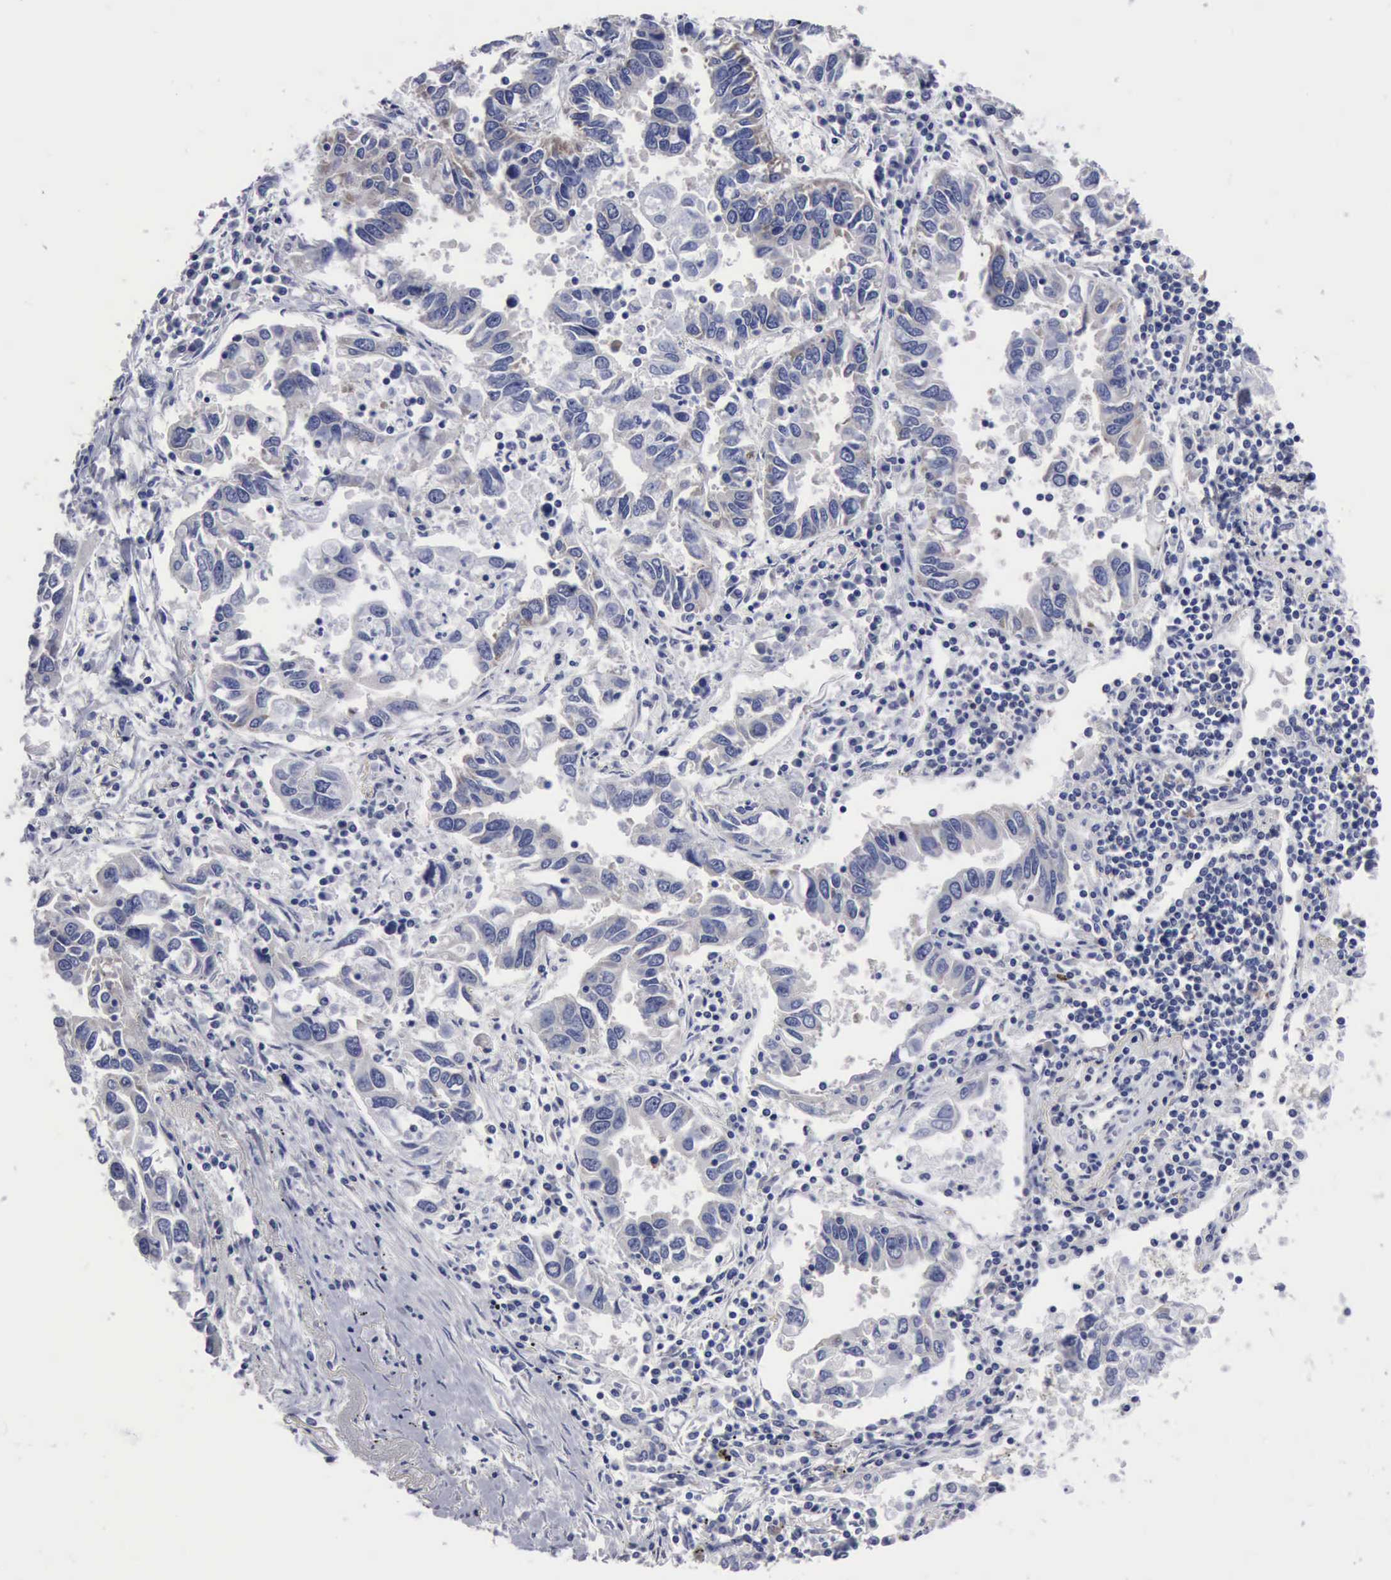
{"staining": {"intensity": "weak", "quantity": "<25%", "location": "cytoplasmic/membranous"}, "tissue": "lung cancer", "cell_type": "Tumor cells", "image_type": "cancer", "snomed": [{"axis": "morphology", "description": "Adenocarcinoma, NOS"}, {"axis": "topography", "description": "Lung"}], "caption": "Immunohistochemistry (IHC) micrograph of neoplastic tissue: human adenocarcinoma (lung) stained with DAB reveals no significant protein positivity in tumor cells.", "gene": "TXLNG", "patient": {"sex": "male", "age": 48}}